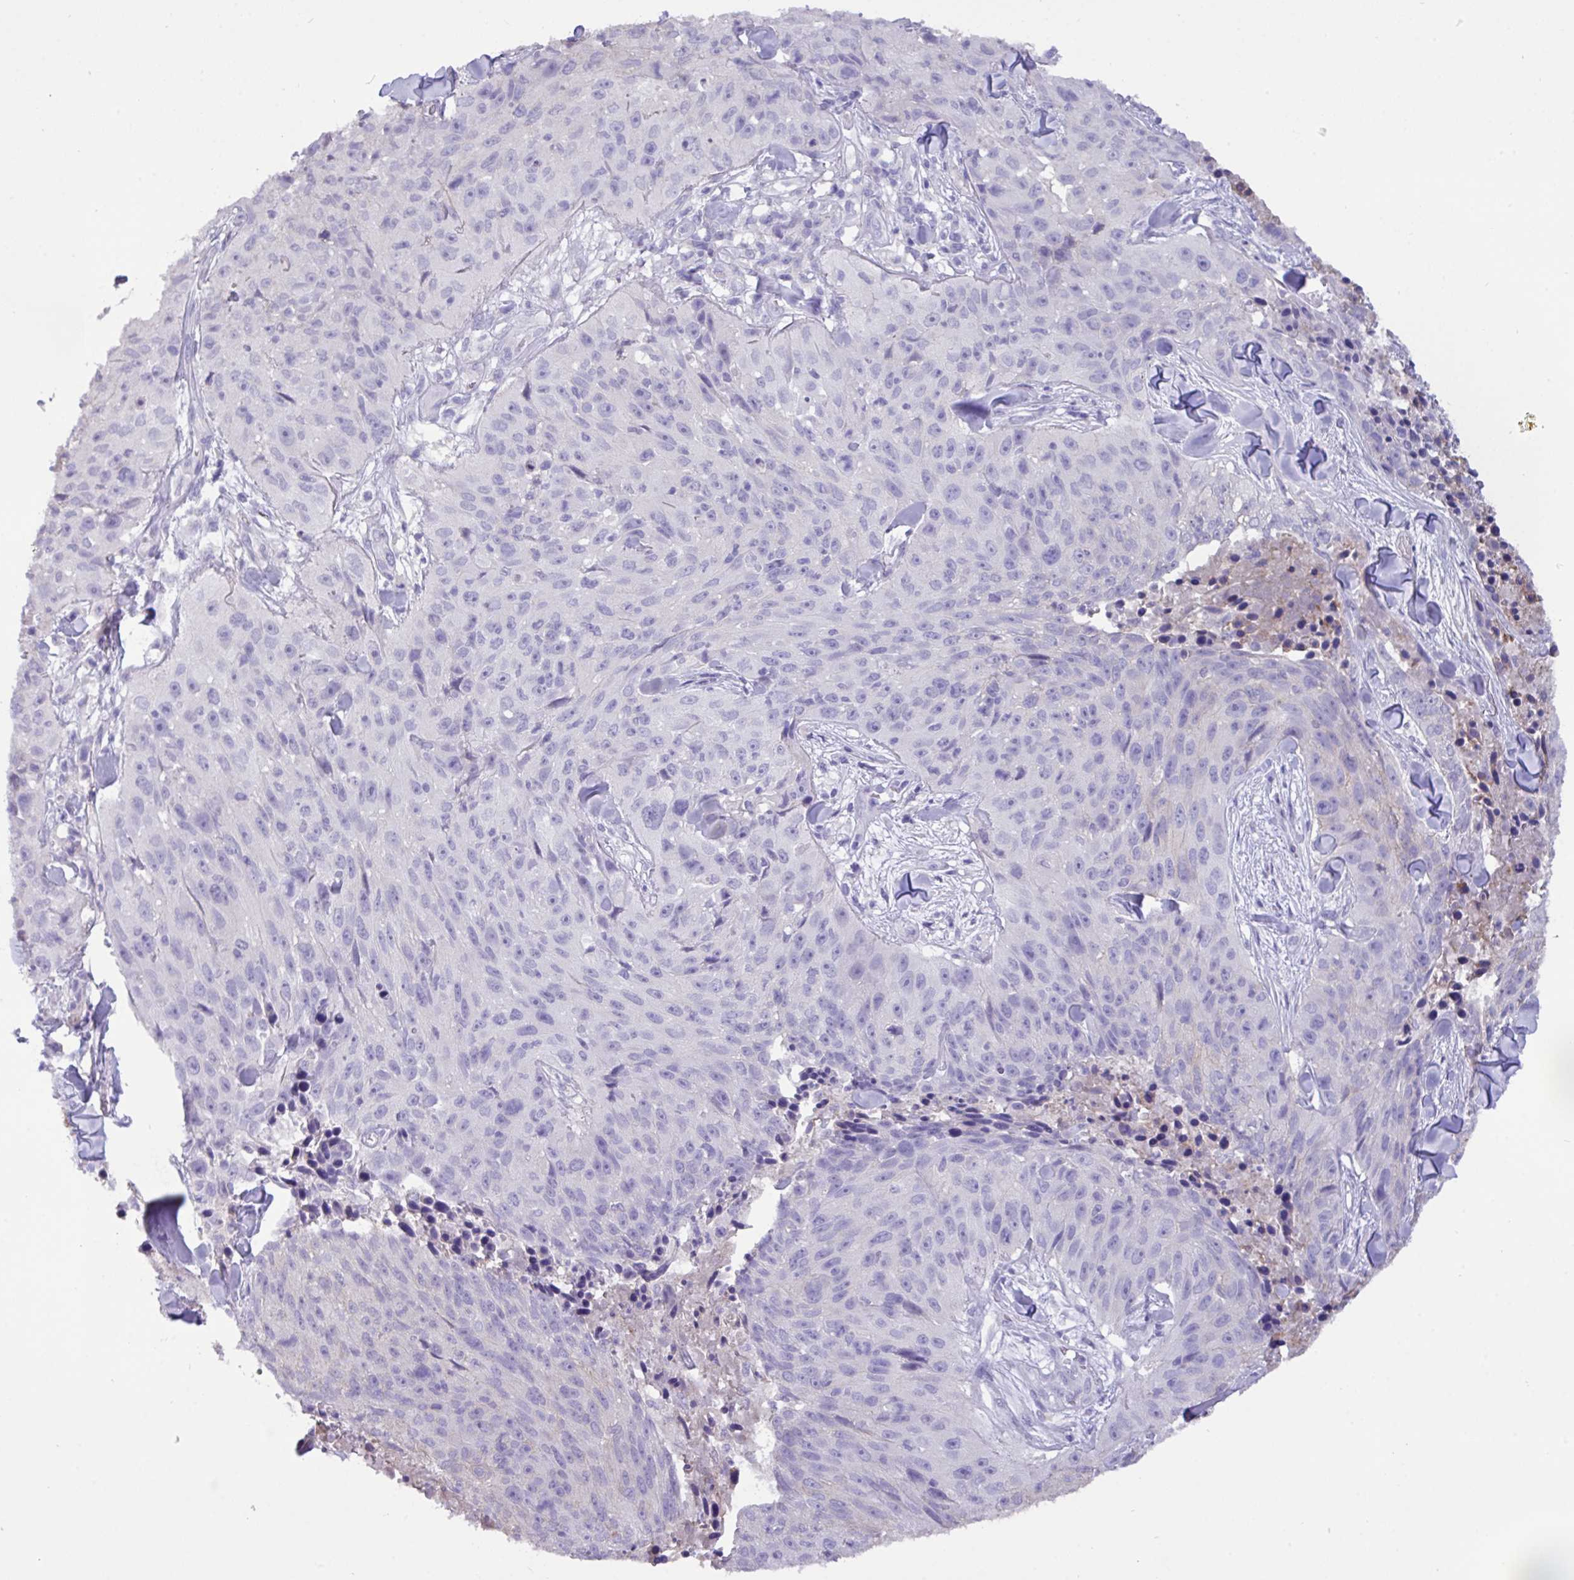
{"staining": {"intensity": "negative", "quantity": "none", "location": "none"}, "tissue": "skin cancer", "cell_type": "Tumor cells", "image_type": "cancer", "snomed": [{"axis": "morphology", "description": "Squamous cell carcinoma, NOS"}, {"axis": "topography", "description": "Skin"}], "caption": "Image shows no significant protein staining in tumor cells of skin cancer.", "gene": "EPCAM", "patient": {"sex": "female", "age": 87}}